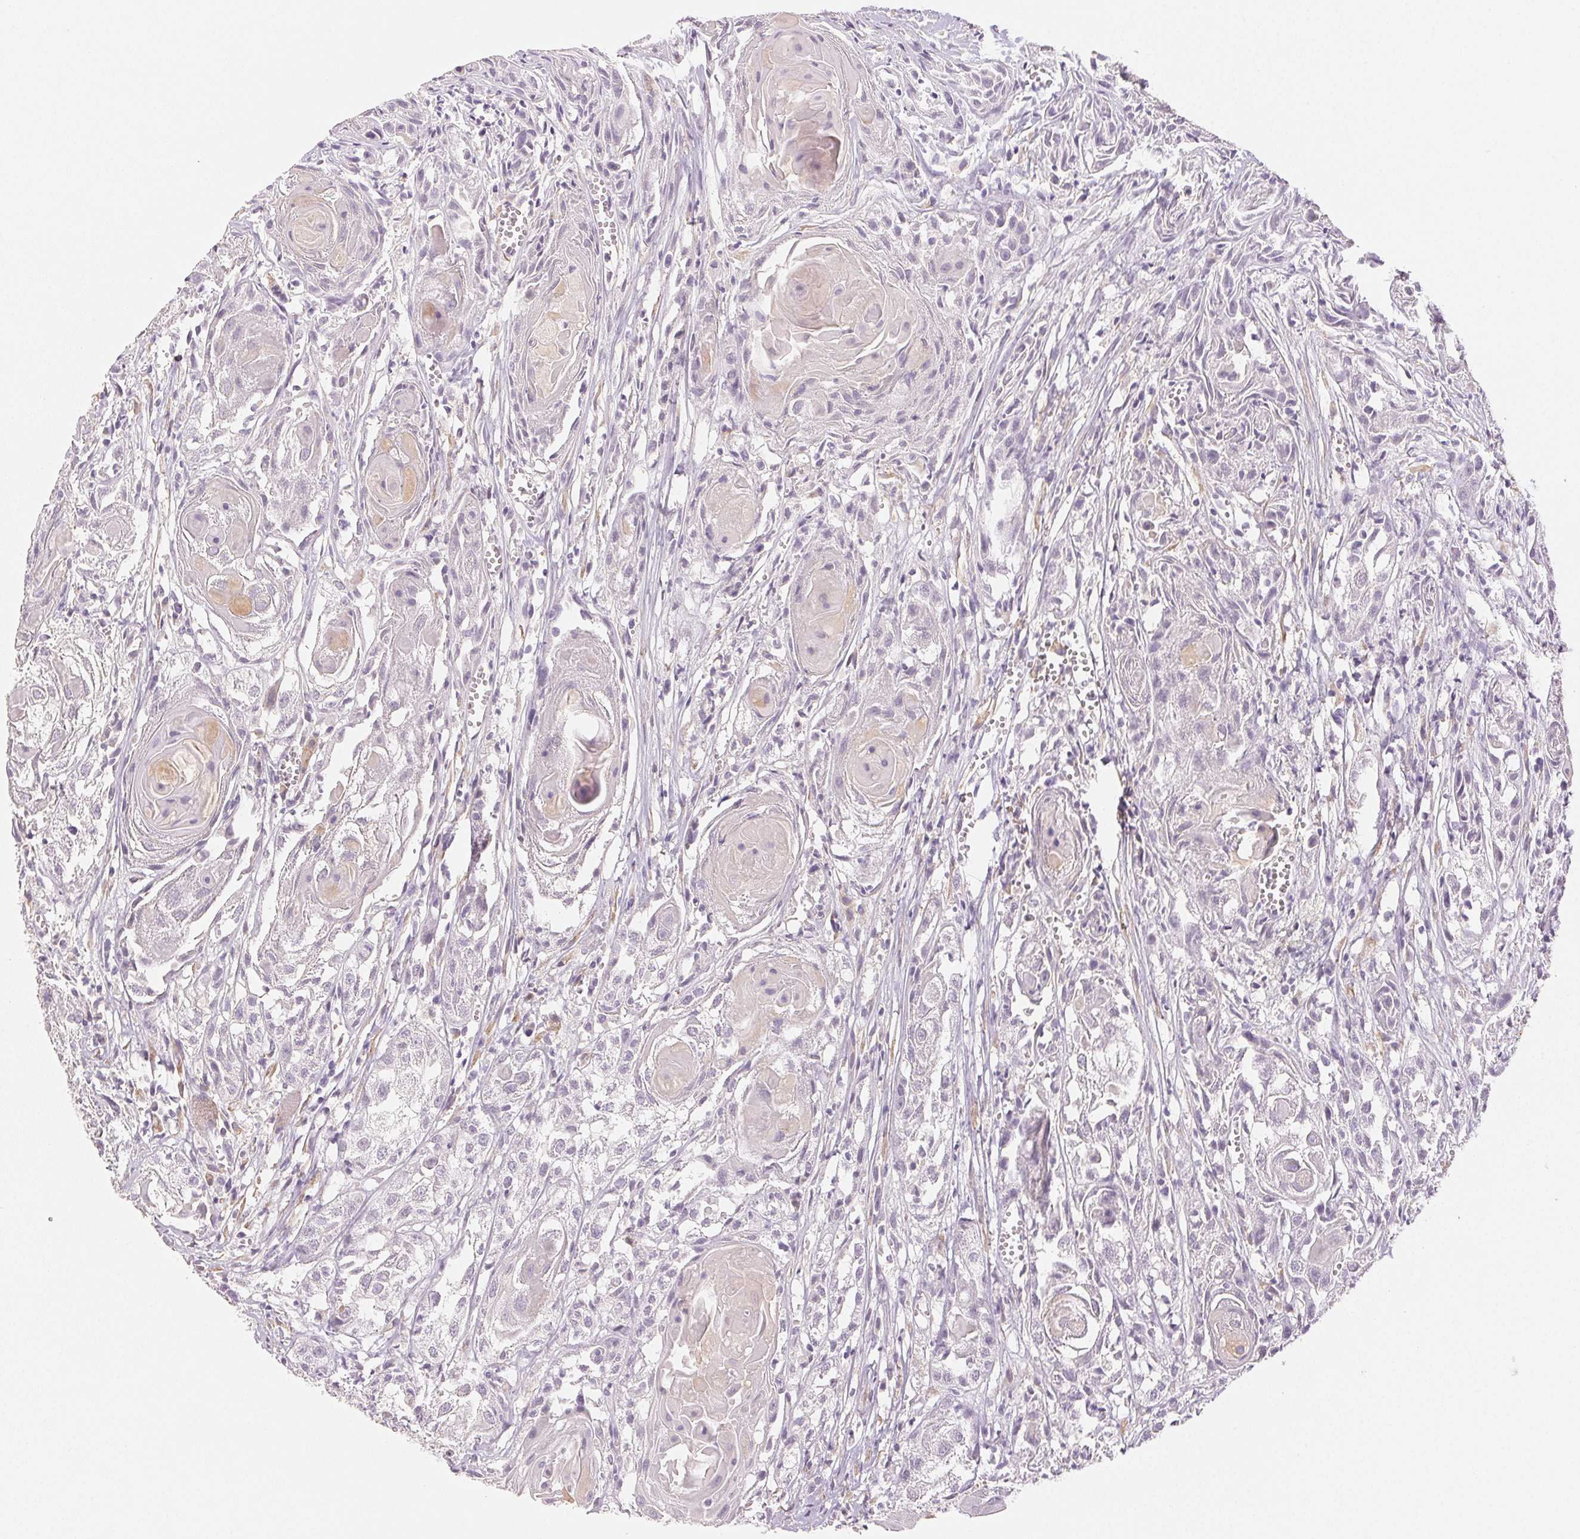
{"staining": {"intensity": "negative", "quantity": "none", "location": "none"}, "tissue": "head and neck cancer", "cell_type": "Tumor cells", "image_type": "cancer", "snomed": [{"axis": "morphology", "description": "Squamous cell carcinoma, NOS"}, {"axis": "topography", "description": "Head-Neck"}], "caption": "Micrograph shows no protein expression in tumor cells of head and neck squamous cell carcinoma tissue.", "gene": "MAP1LC3A", "patient": {"sex": "female", "age": 80}}